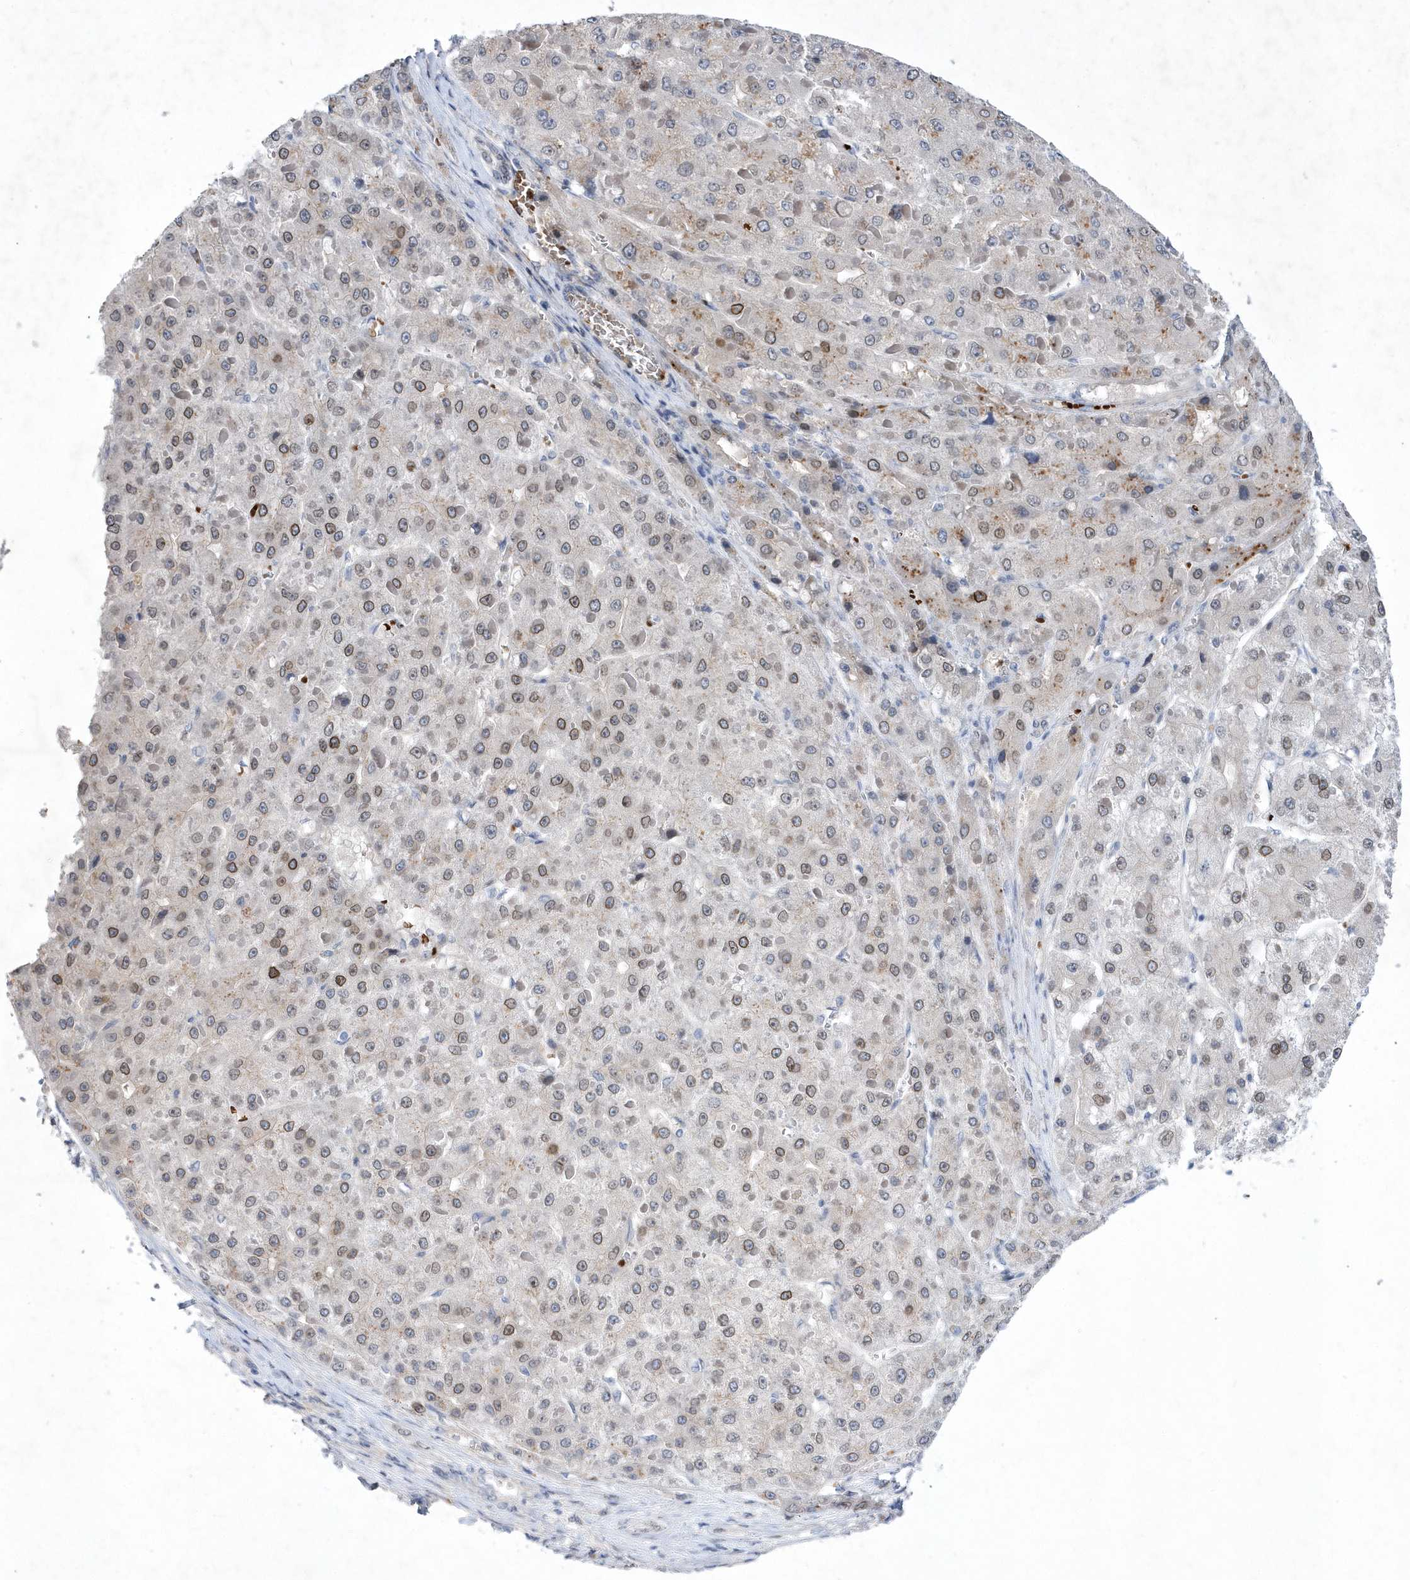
{"staining": {"intensity": "weak", "quantity": "25%-75%", "location": "cytoplasmic/membranous,nuclear"}, "tissue": "liver cancer", "cell_type": "Tumor cells", "image_type": "cancer", "snomed": [{"axis": "morphology", "description": "Carcinoma, Hepatocellular, NOS"}, {"axis": "topography", "description": "Liver"}], "caption": "Immunohistochemistry (IHC) image of neoplastic tissue: human liver hepatocellular carcinoma stained using IHC exhibits low levels of weak protein expression localized specifically in the cytoplasmic/membranous and nuclear of tumor cells, appearing as a cytoplasmic/membranous and nuclear brown color.", "gene": "ZNF875", "patient": {"sex": "female", "age": 73}}